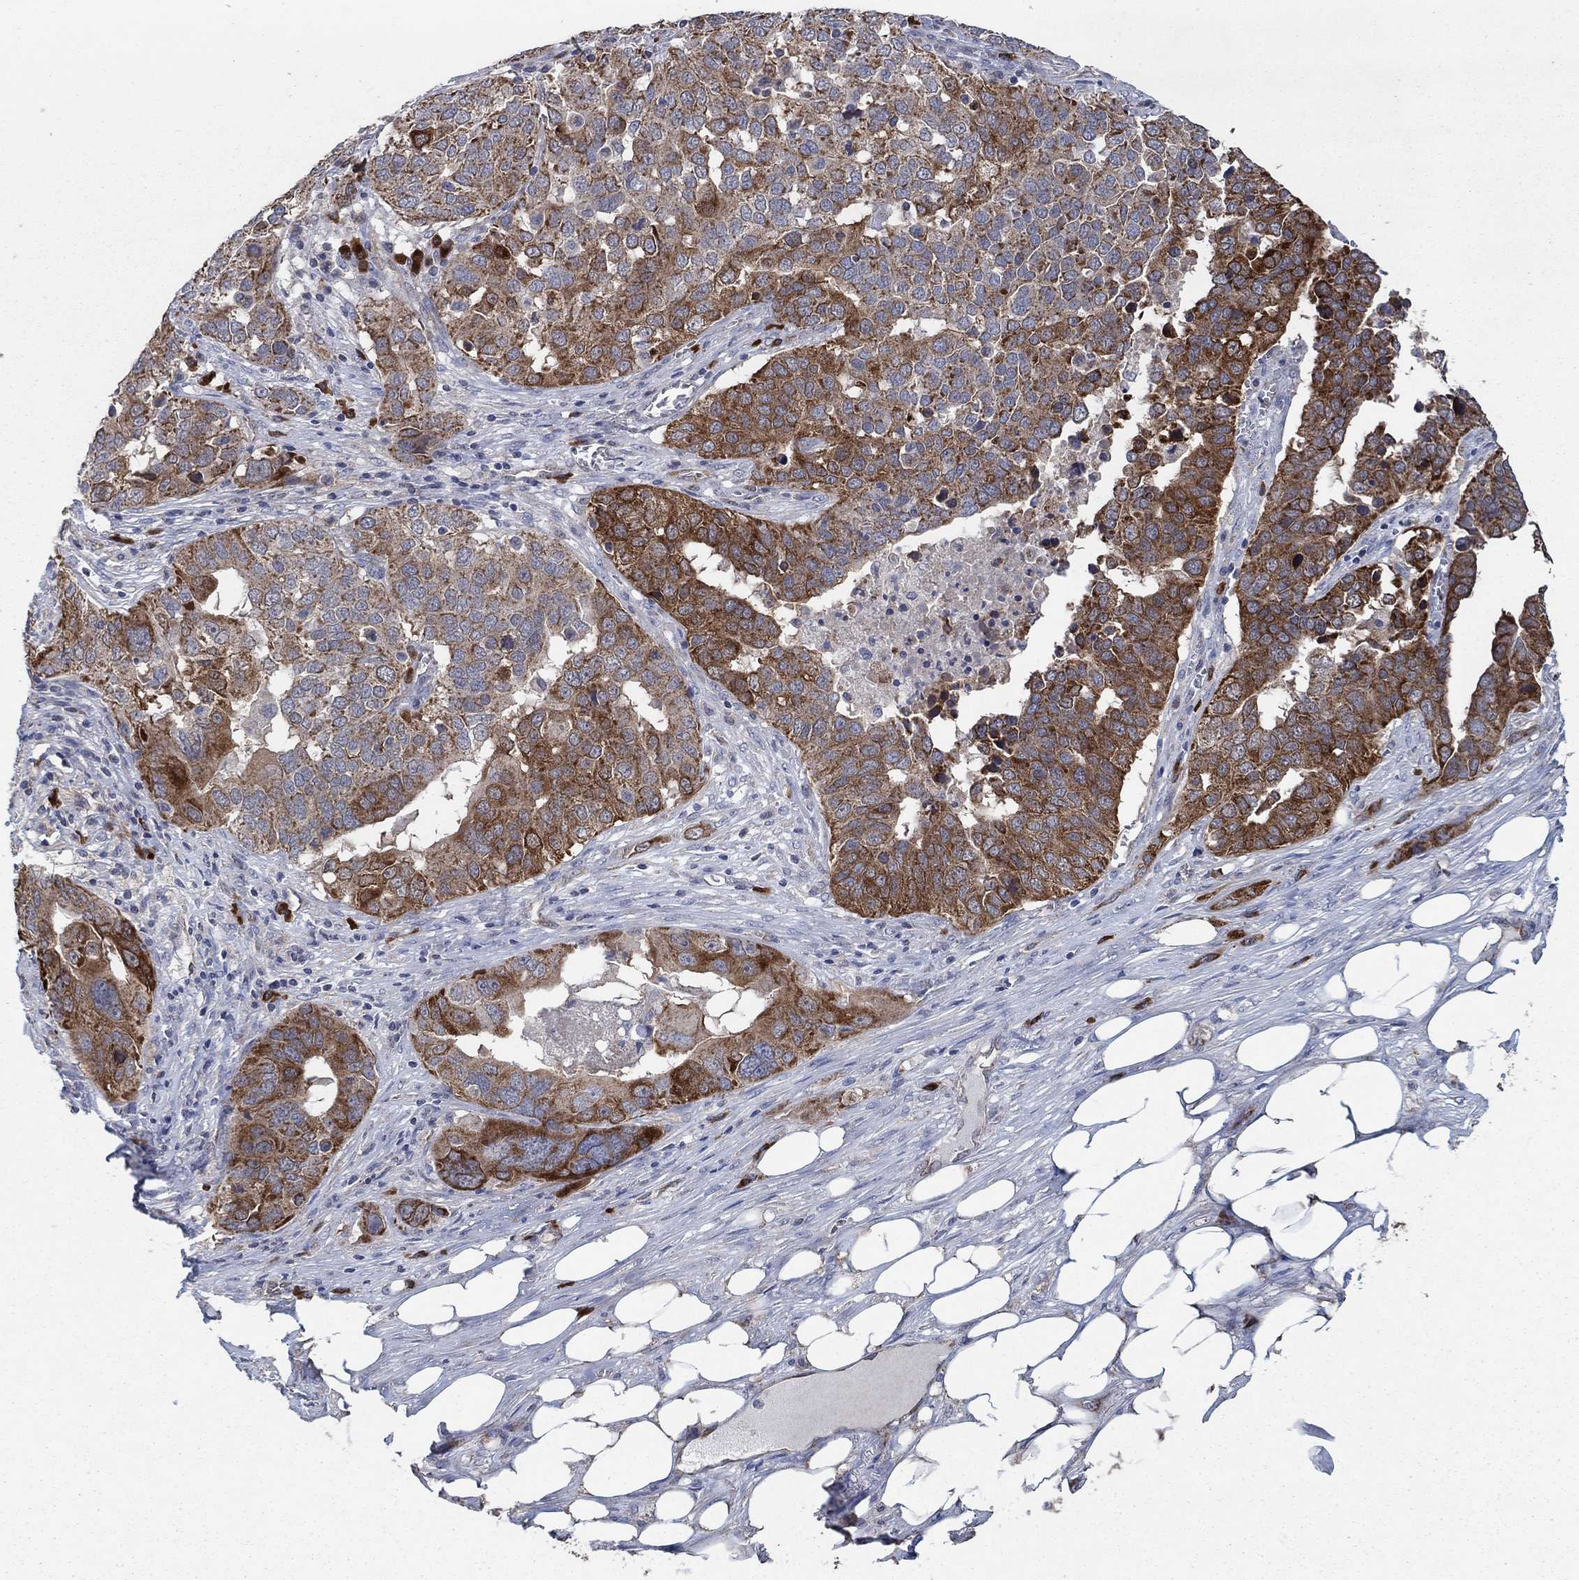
{"staining": {"intensity": "strong", "quantity": "25%-75%", "location": "cytoplasmic/membranous"}, "tissue": "ovarian cancer", "cell_type": "Tumor cells", "image_type": "cancer", "snomed": [{"axis": "morphology", "description": "Carcinoma, endometroid"}, {"axis": "topography", "description": "Soft tissue"}, {"axis": "topography", "description": "Ovary"}], "caption": "This is an image of immunohistochemistry (IHC) staining of ovarian endometroid carcinoma, which shows strong staining in the cytoplasmic/membranous of tumor cells.", "gene": "HID1", "patient": {"sex": "female", "age": 52}}